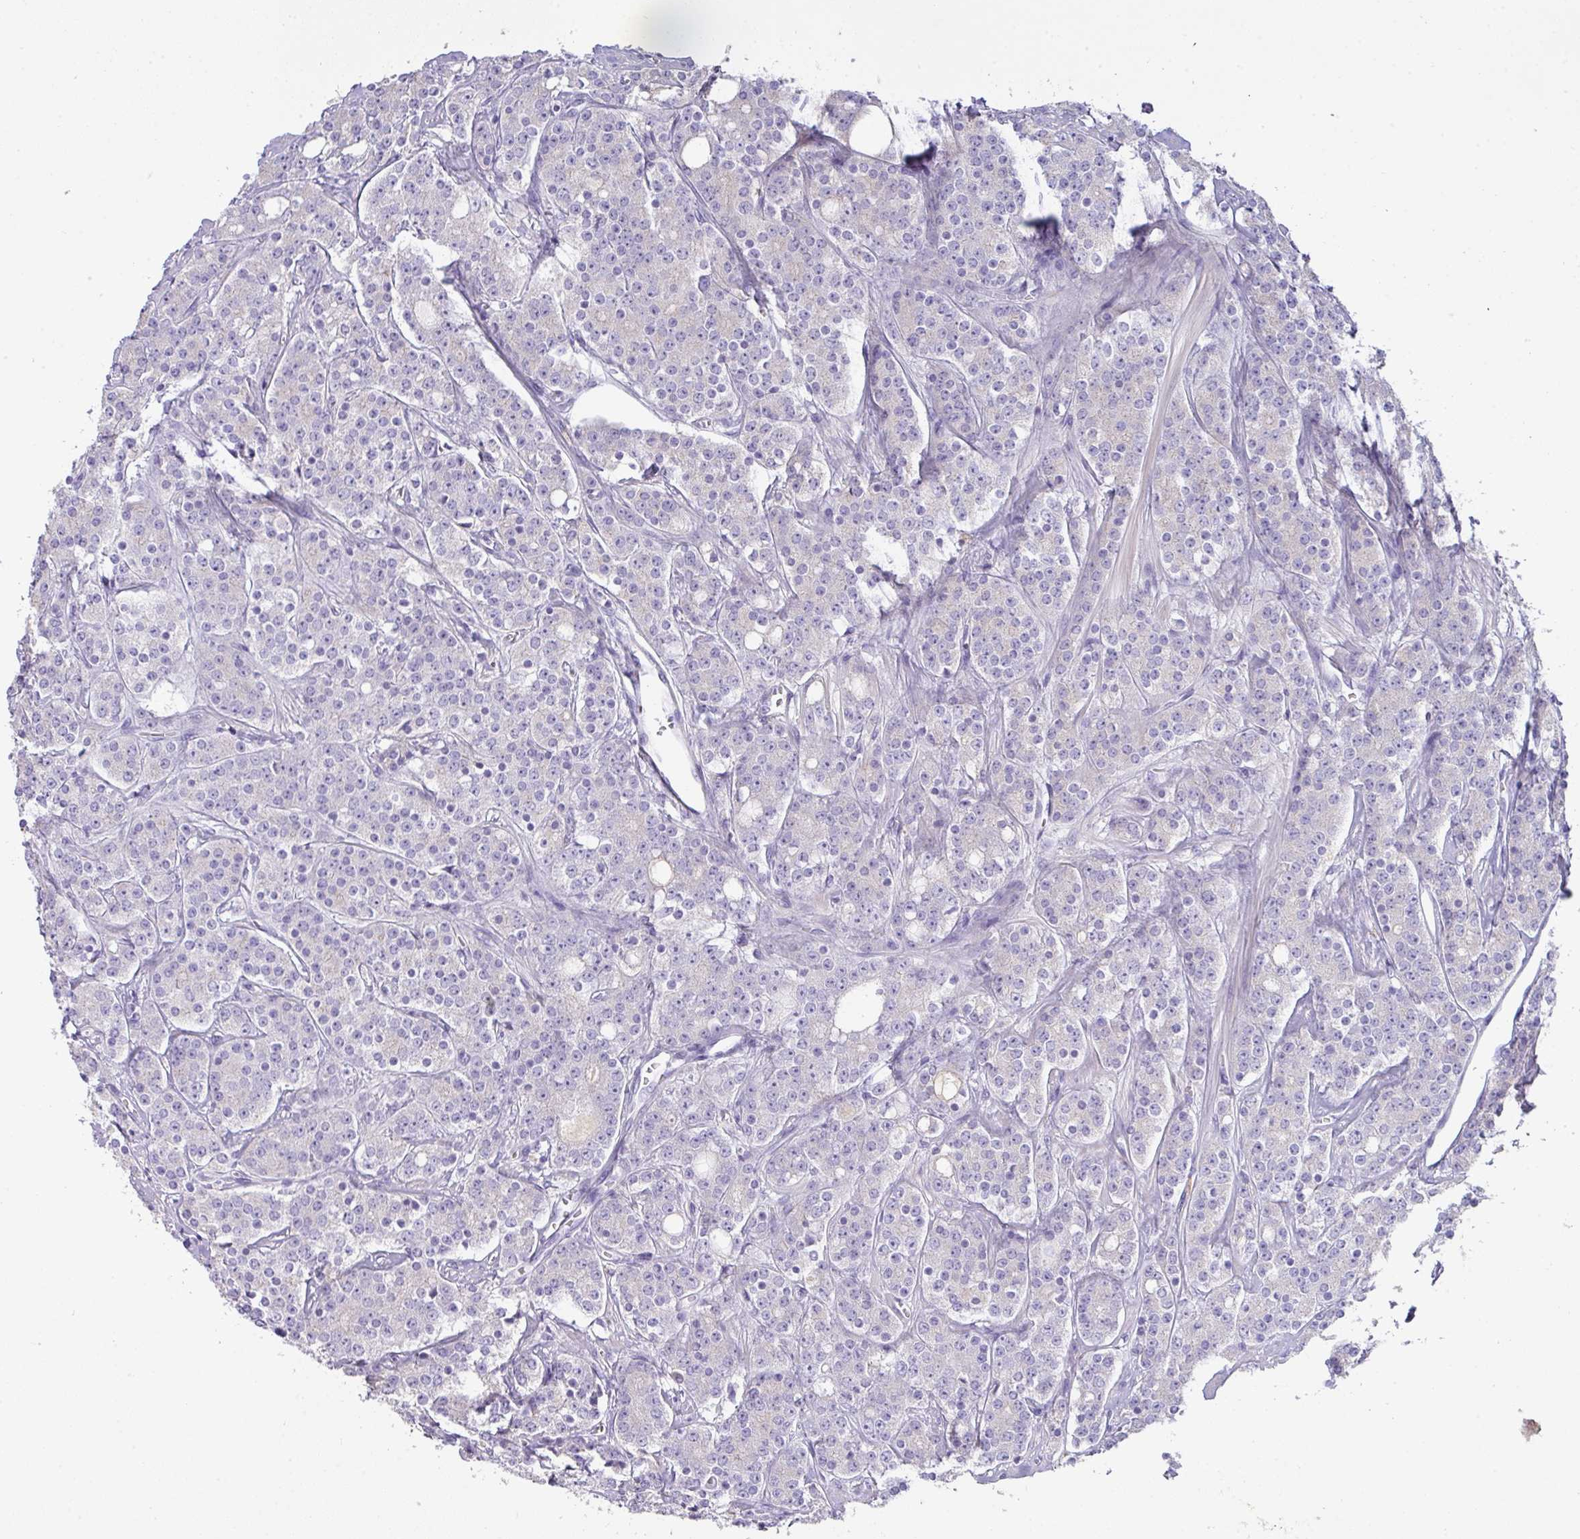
{"staining": {"intensity": "negative", "quantity": "none", "location": "none"}, "tissue": "prostate cancer", "cell_type": "Tumor cells", "image_type": "cancer", "snomed": [{"axis": "morphology", "description": "Adenocarcinoma, High grade"}, {"axis": "topography", "description": "Prostate"}], "caption": "Immunohistochemistry micrograph of neoplastic tissue: prostate cancer (adenocarcinoma (high-grade)) stained with DAB (3,3'-diaminobenzidine) shows no significant protein staining in tumor cells.", "gene": "OR6C6", "patient": {"sex": "male", "age": 62}}